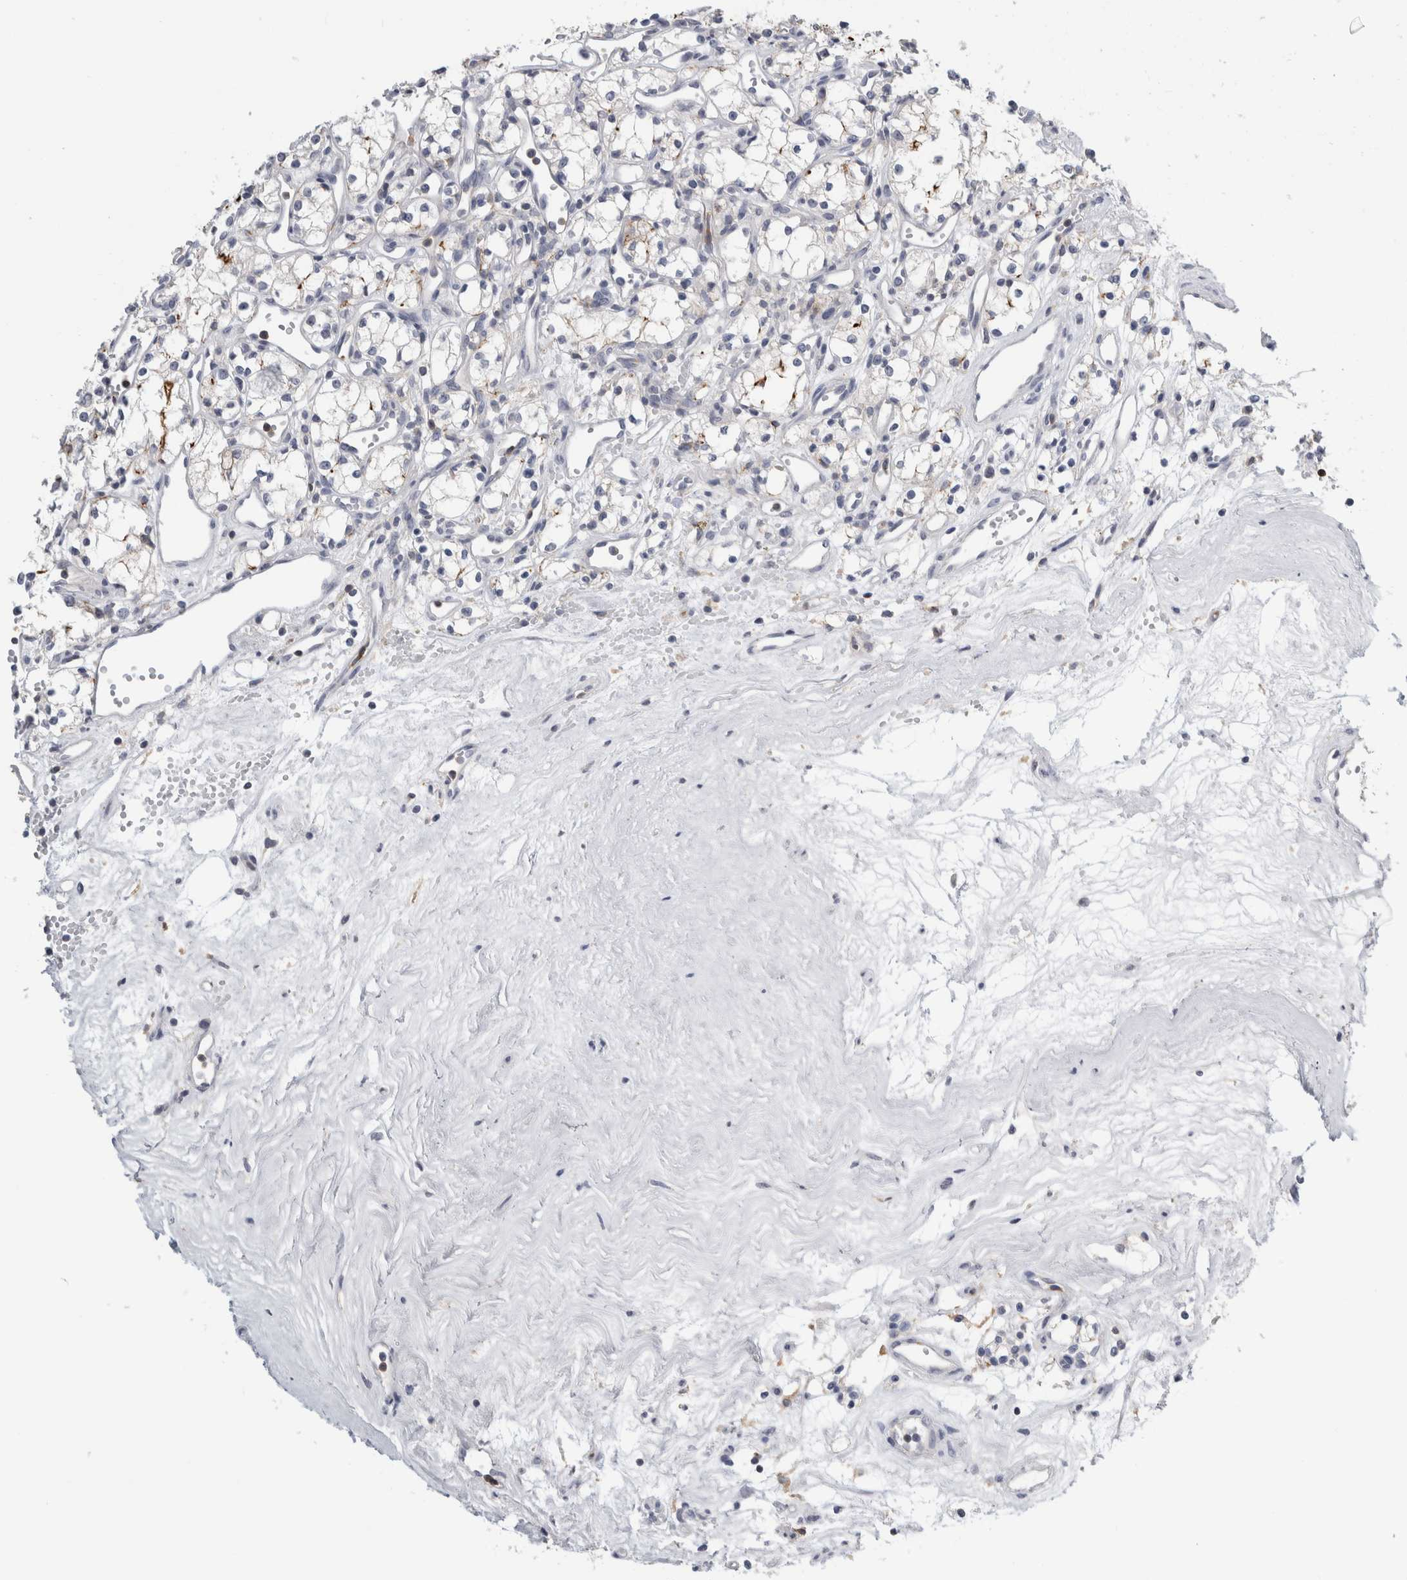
{"staining": {"intensity": "negative", "quantity": "none", "location": "none"}, "tissue": "renal cancer", "cell_type": "Tumor cells", "image_type": "cancer", "snomed": [{"axis": "morphology", "description": "Adenocarcinoma, NOS"}, {"axis": "topography", "description": "Kidney"}], "caption": "Immunohistochemistry of human renal cancer displays no staining in tumor cells. The staining was performed using DAB (3,3'-diaminobenzidine) to visualize the protein expression in brown, while the nuclei were stained in blue with hematoxylin (Magnification: 20x).", "gene": "ANKFY1", "patient": {"sex": "male", "age": 59}}